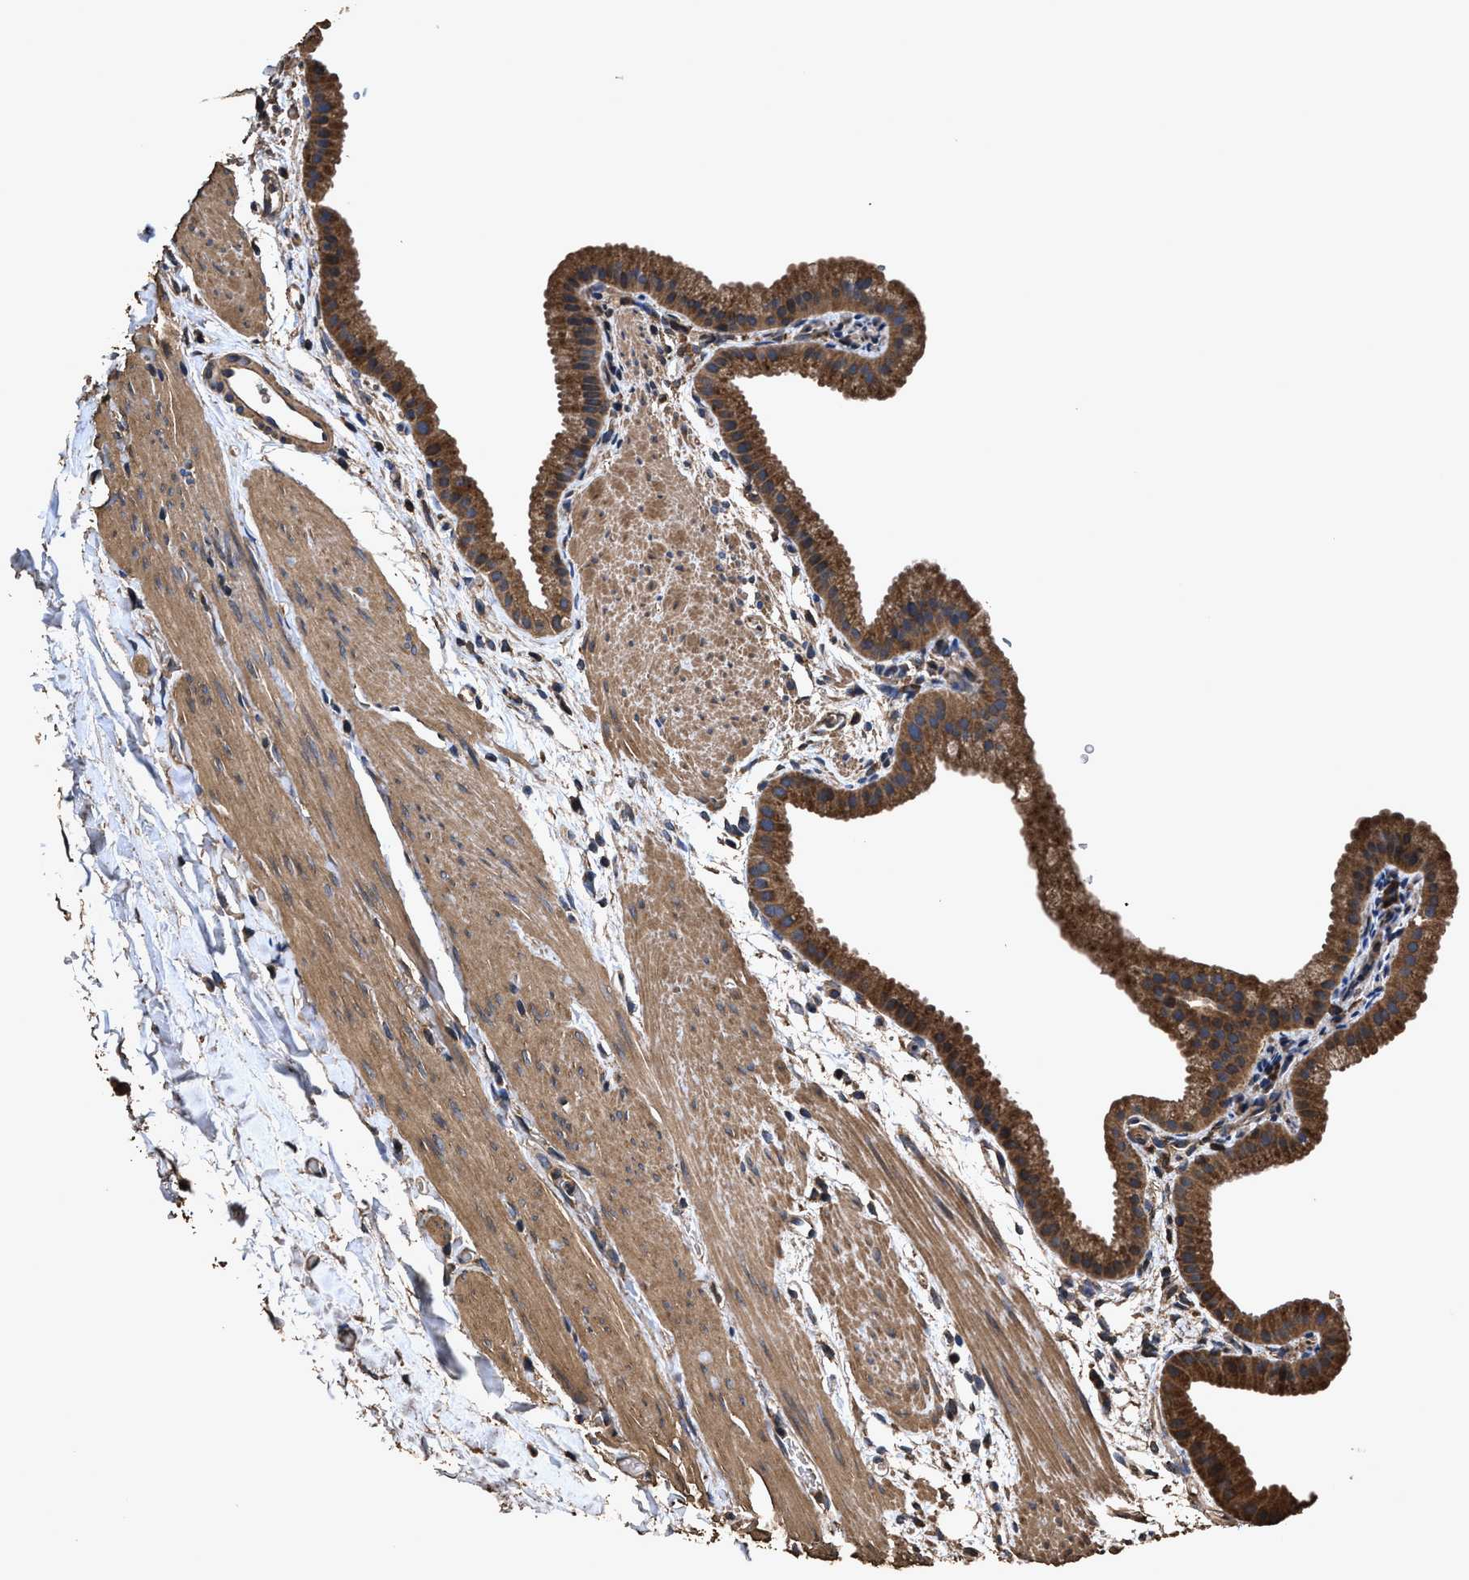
{"staining": {"intensity": "strong", "quantity": ">75%", "location": "cytoplasmic/membranous"}, "tissue": "gallbladder", "cell_type": "Glandular cells", "image_type": "normal", "snomed": [{"axis": "morphology", "description": "Normal tissue, NOS"}, {"axis": "topography", "description": "Gallbladder"}], "caption": "This histopathology image shows IHC staining of normal gallbladder, with high strong cytoplasmic/membranous positivity in approximately >75% of glandular cells.", "gene": "ZMYND19", "patient": {"sex": "female", "age": 64}}